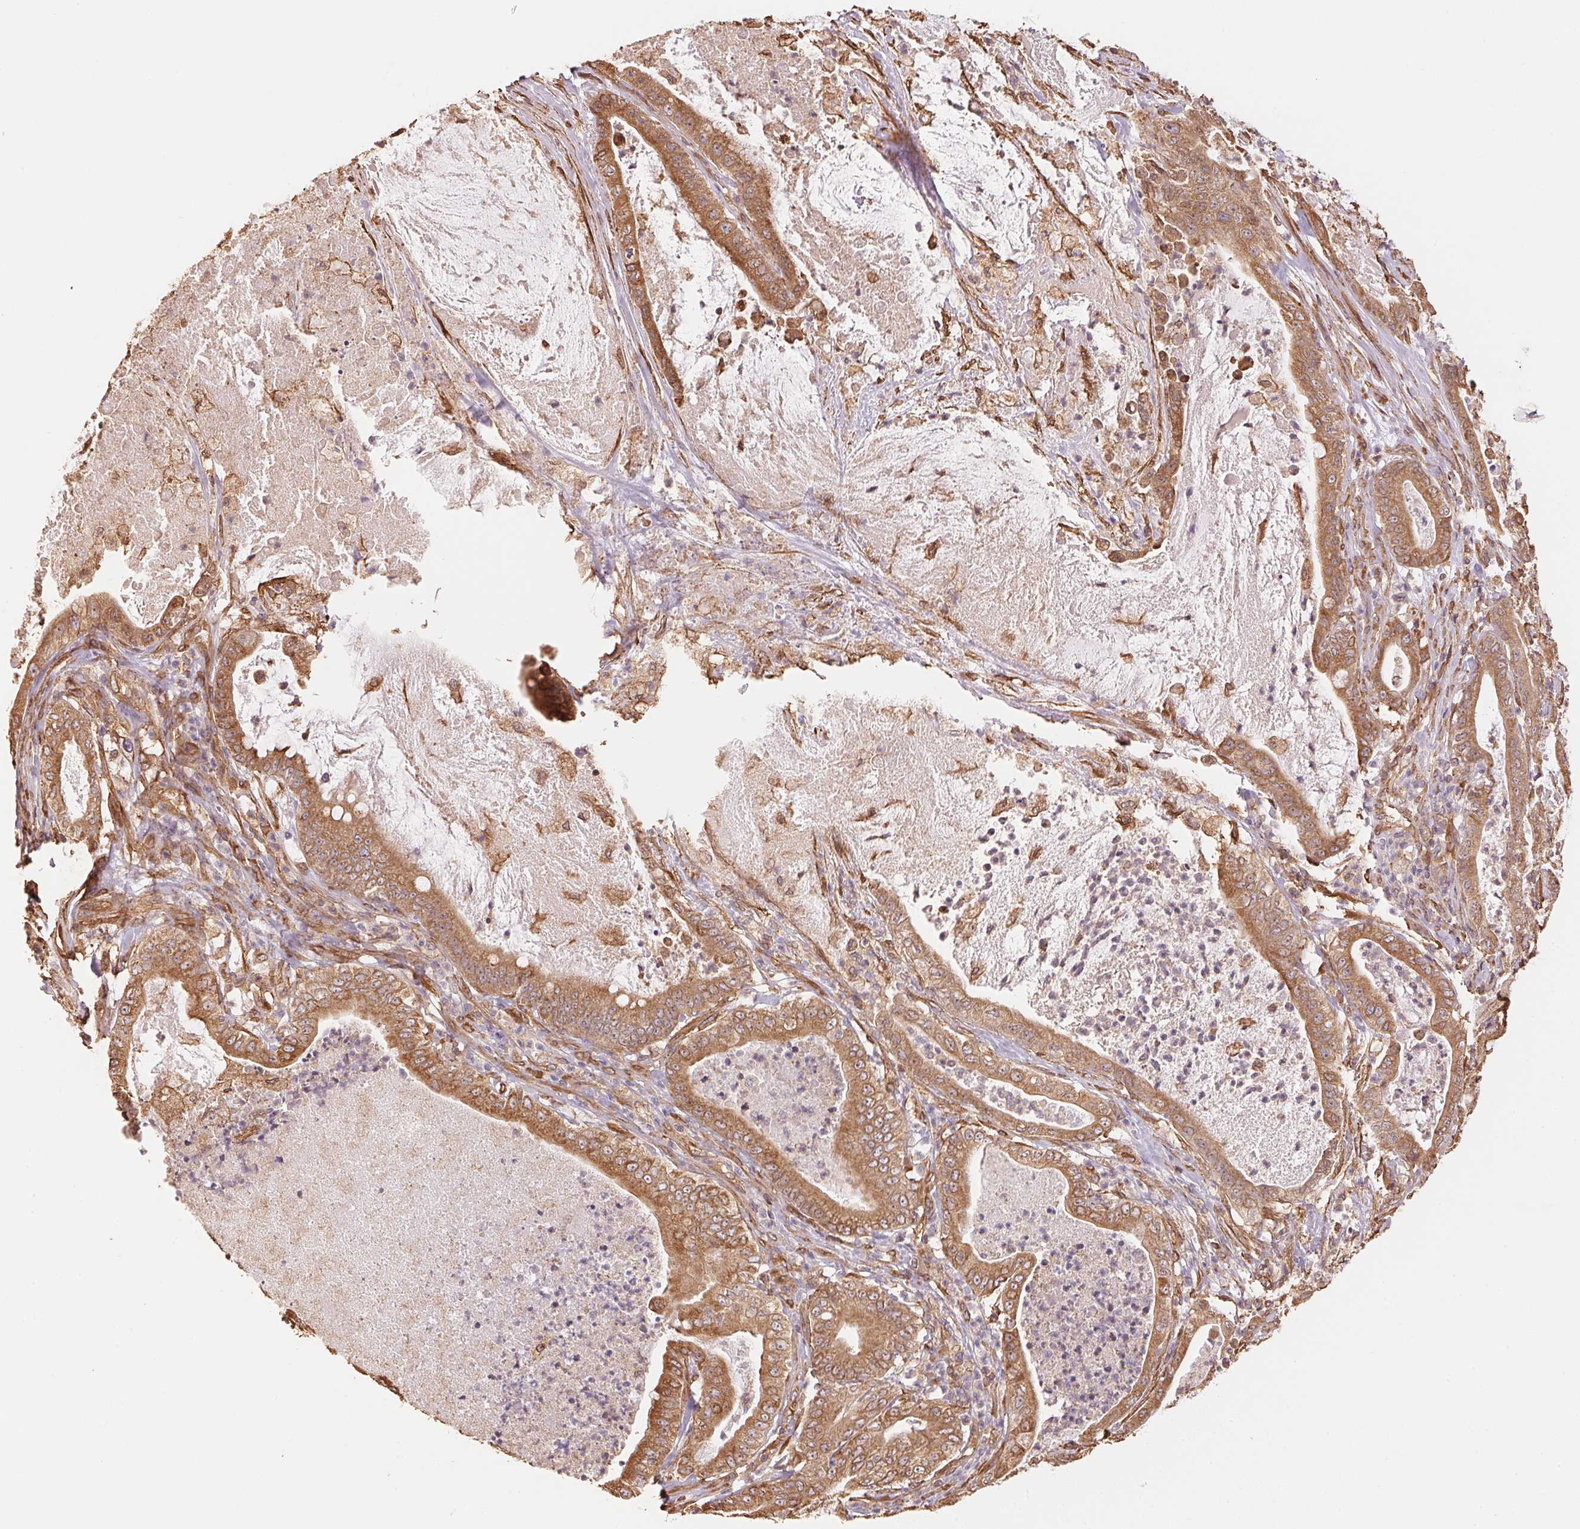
{"staining": {"intensity": "moderate", "quantity": ">75%", "location": "cytoplasmic/membranous"}, "tissue": "pancreatic cancer", "cell_type": "Tumor cells", "image_type": "cancer", "snomed": [{"axis": "morphology", "description": "Adenocarcinoma, NOS"}, {"axis": "topography", "description": "Pancreas"}], "caption": "A medium amount of moderate cytoplasmic/membranous positivity is seen in about >75% of tumor cells in pancreatic adenocarcinoma tissue.", "gene": "C6orf163", "patient": {"sex": "male", "age": 71}}